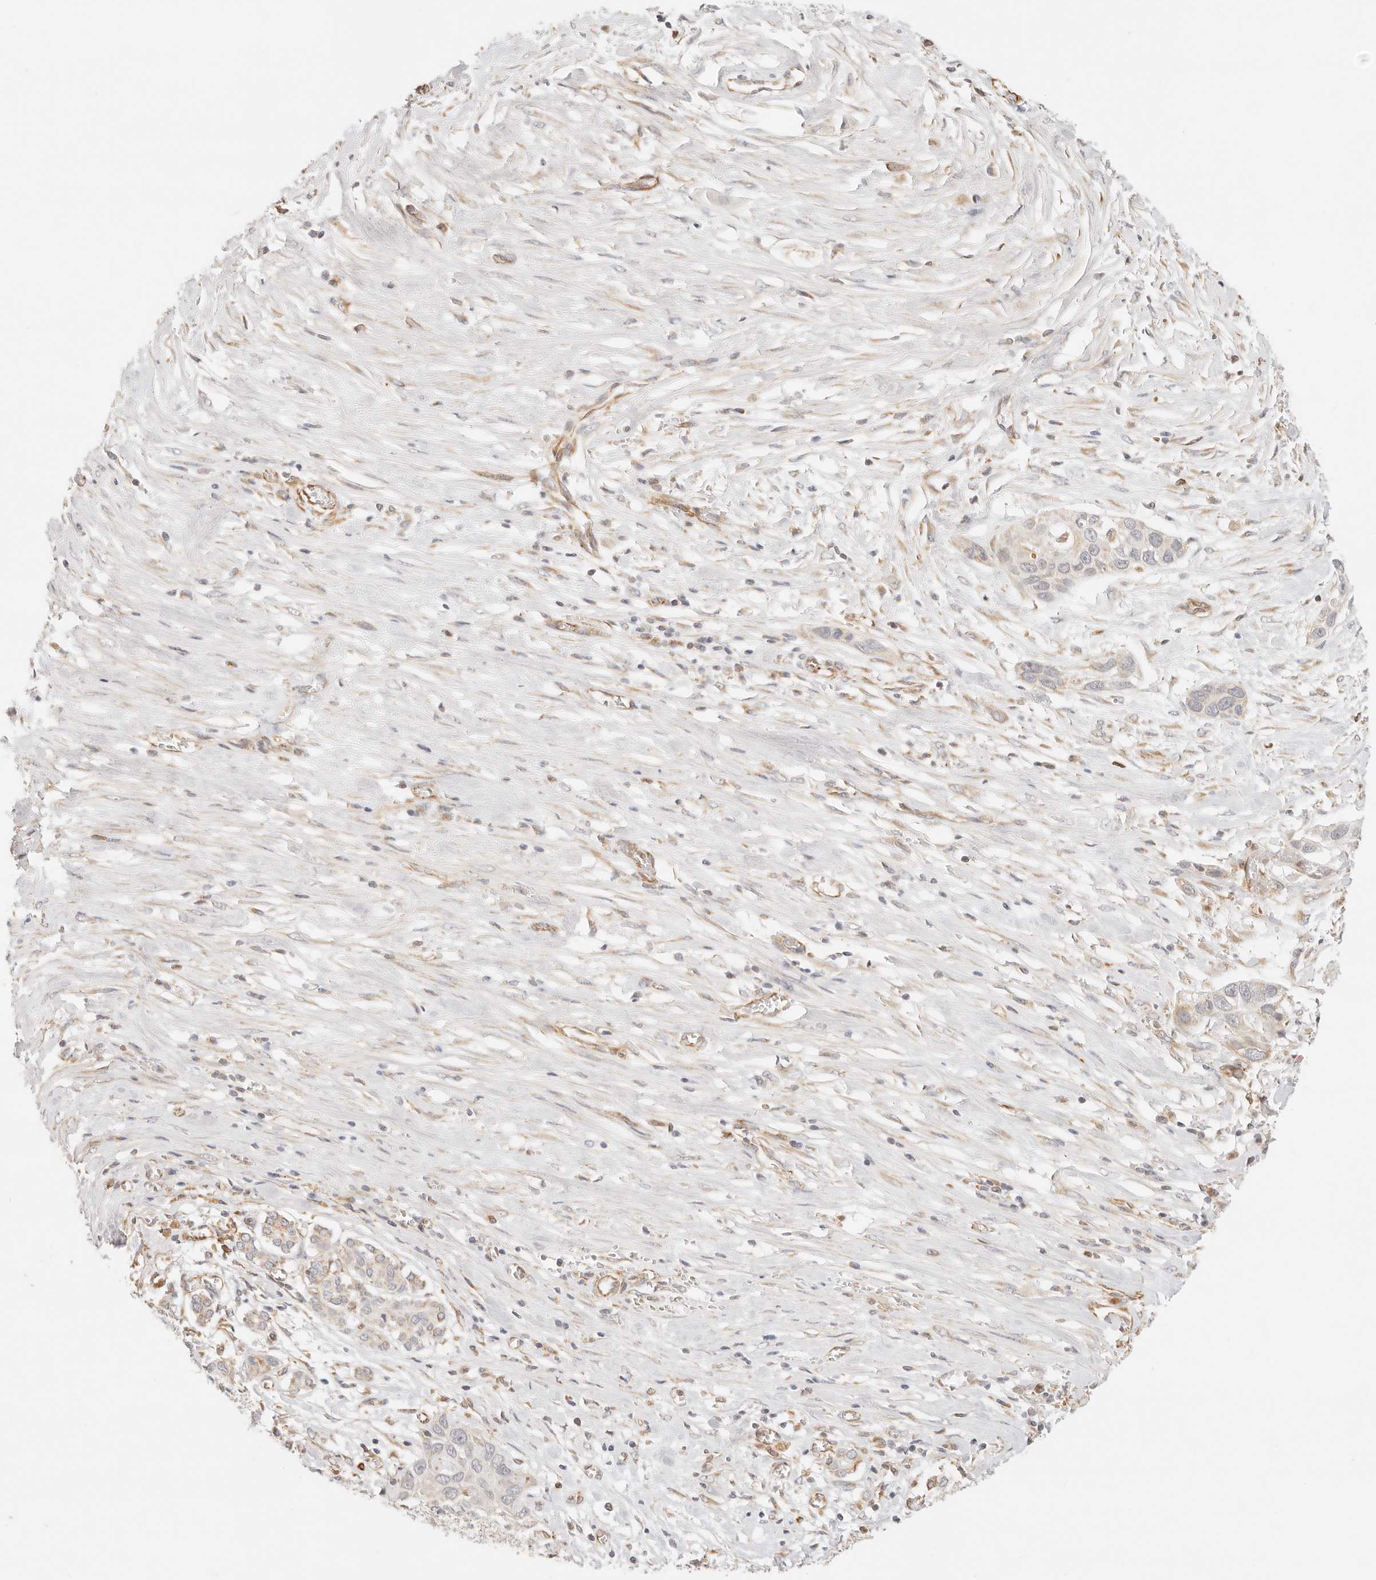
{"staining": {"intensity": "weak", "quantity": "<25%", "location": "cytoplasmic/membranous"}, "tissue": "pancreatic cancer", "cell_type": "Tumor cells", "image_type": "cancer", "snomed": [{"axis": "morphology", "description": "Adenocarcinoma, NOS"}, {"axis": "topography", "description": "Pancreas"}], "caption": "DAB (3,3'-diaminobenzidine) immunohistochemical staining of adenocarcinoma (pancreatic) exhibits no significant positivity in tumor cells. Brightfield microscopy of immunohistochemistry stained with DAB (brown) and hematoxylin (blue), captured at high magnification.", "gene": "ZC3H11A", "patient": {"sex": "female", "age": 60}}